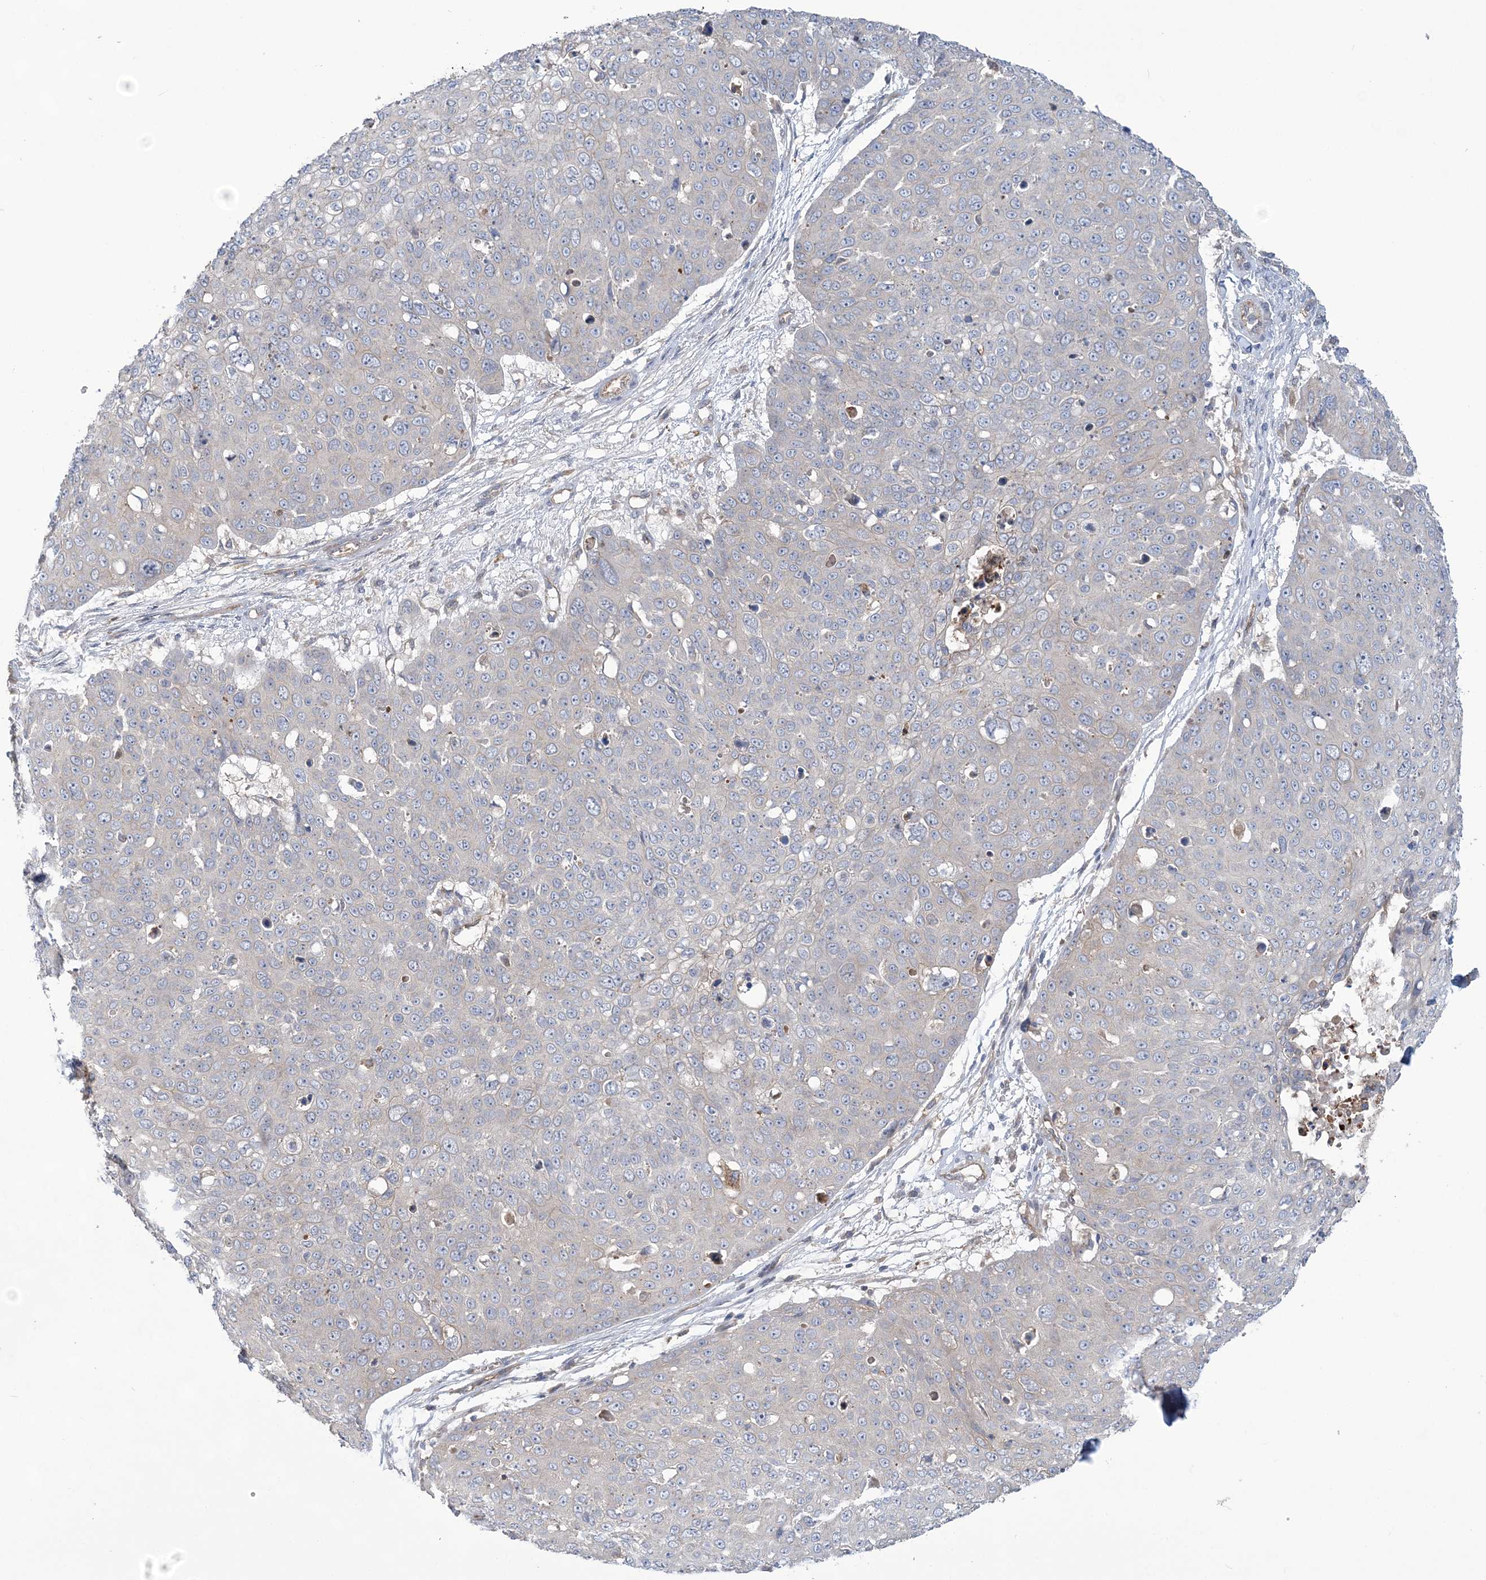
{"staining": {"intensity": "negative", "quantity": "none", "location": "none"}, "tissue": "skin cancer", "cell_type": "Tumor cells", "image_type": "cancer", "snomed": [{"axis": "morphology", "description": "Squamous cell carcinoma, NOS"}, {"axis": "topography", "description": "Skin"}], "caption": "Tumor cells show no significant protein expression in squamous cell carcinoma (skin).", "gene": "RAI14", "patient": {"sex": "male", "age": 71}}